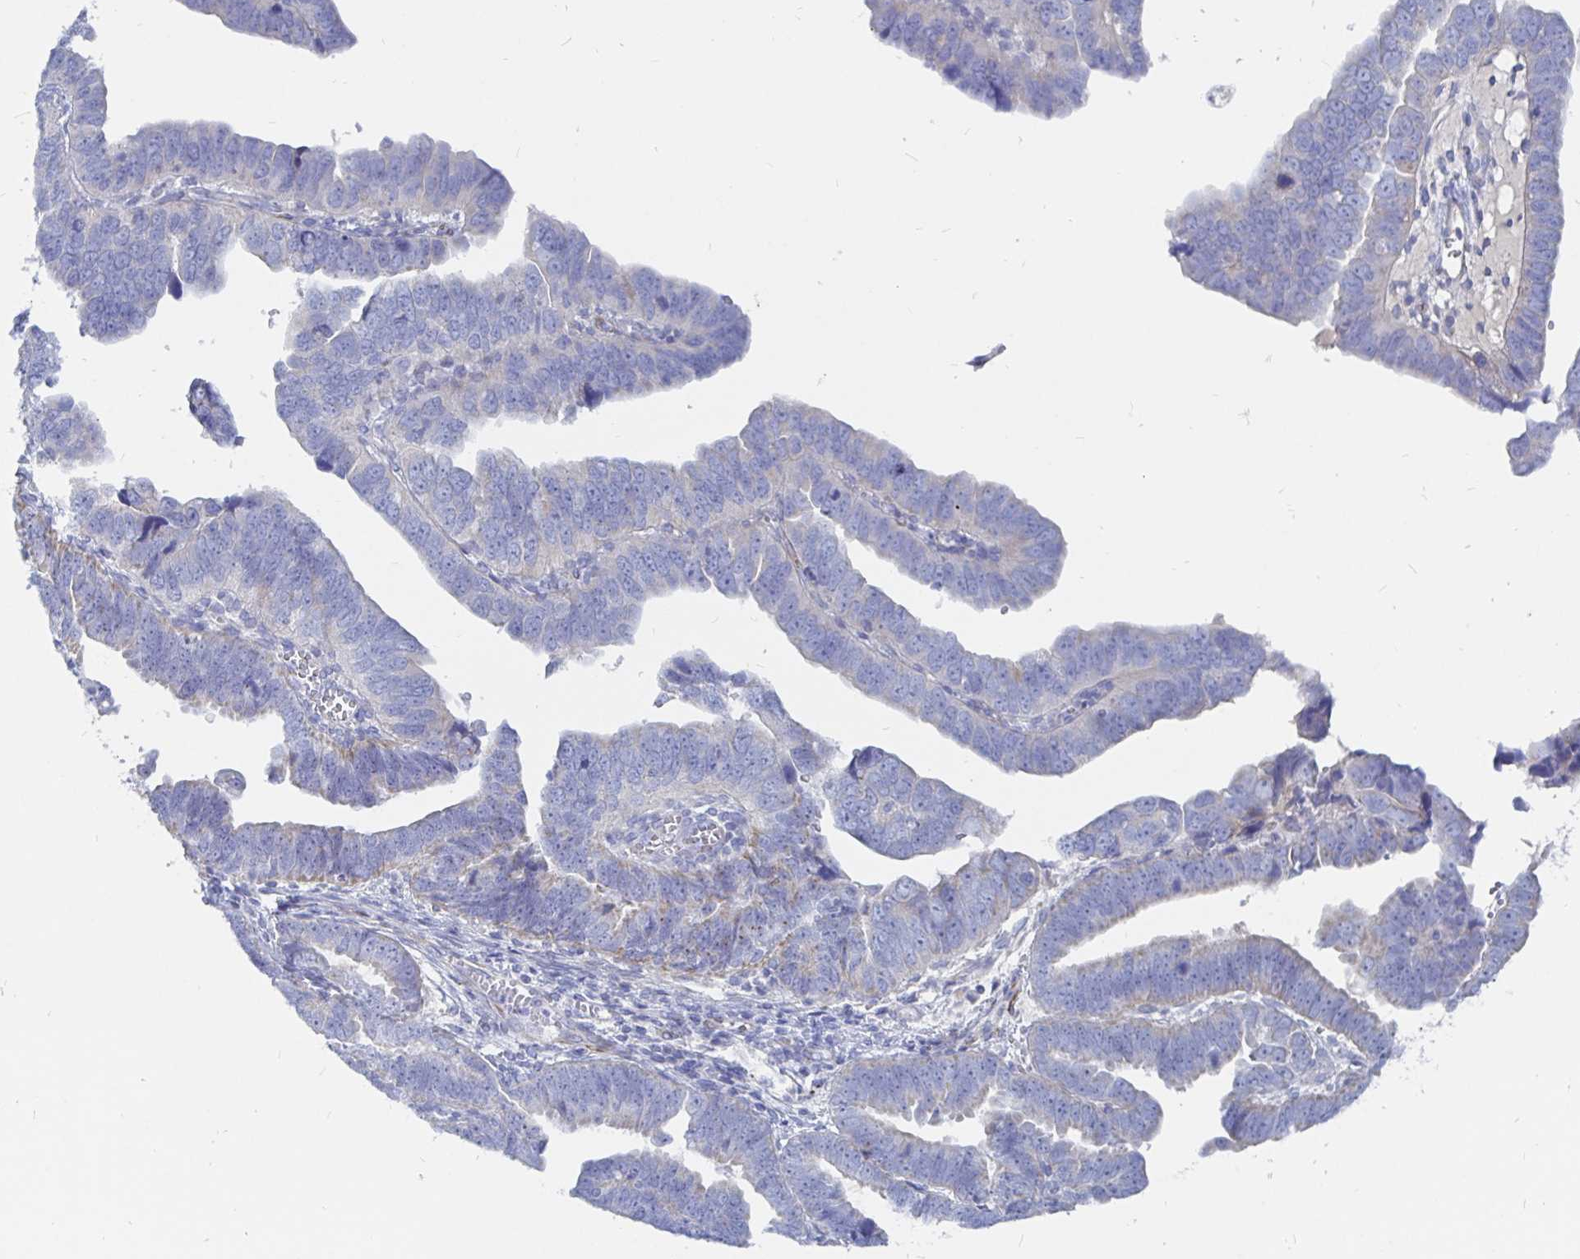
{"staining": {"intensity": "negative", "quantity": "none", "location": "none"}, "tissue": "endometrial cancer", "cell_type": "Tumor cells", "image_type": "cancer", "snomed": [{"axis": "morphology", "description": "Adenocarcinoma, NOS"}, {"axis": "topography", "description": "Endometrium"}], "caption": "An immunohistochemistry histopathology image of endometrial cancer is shown. There is no staining in tumor cells of endometrial cancer.", "gene": "COX16", "patient": {"sex": "female", "age": 75}}